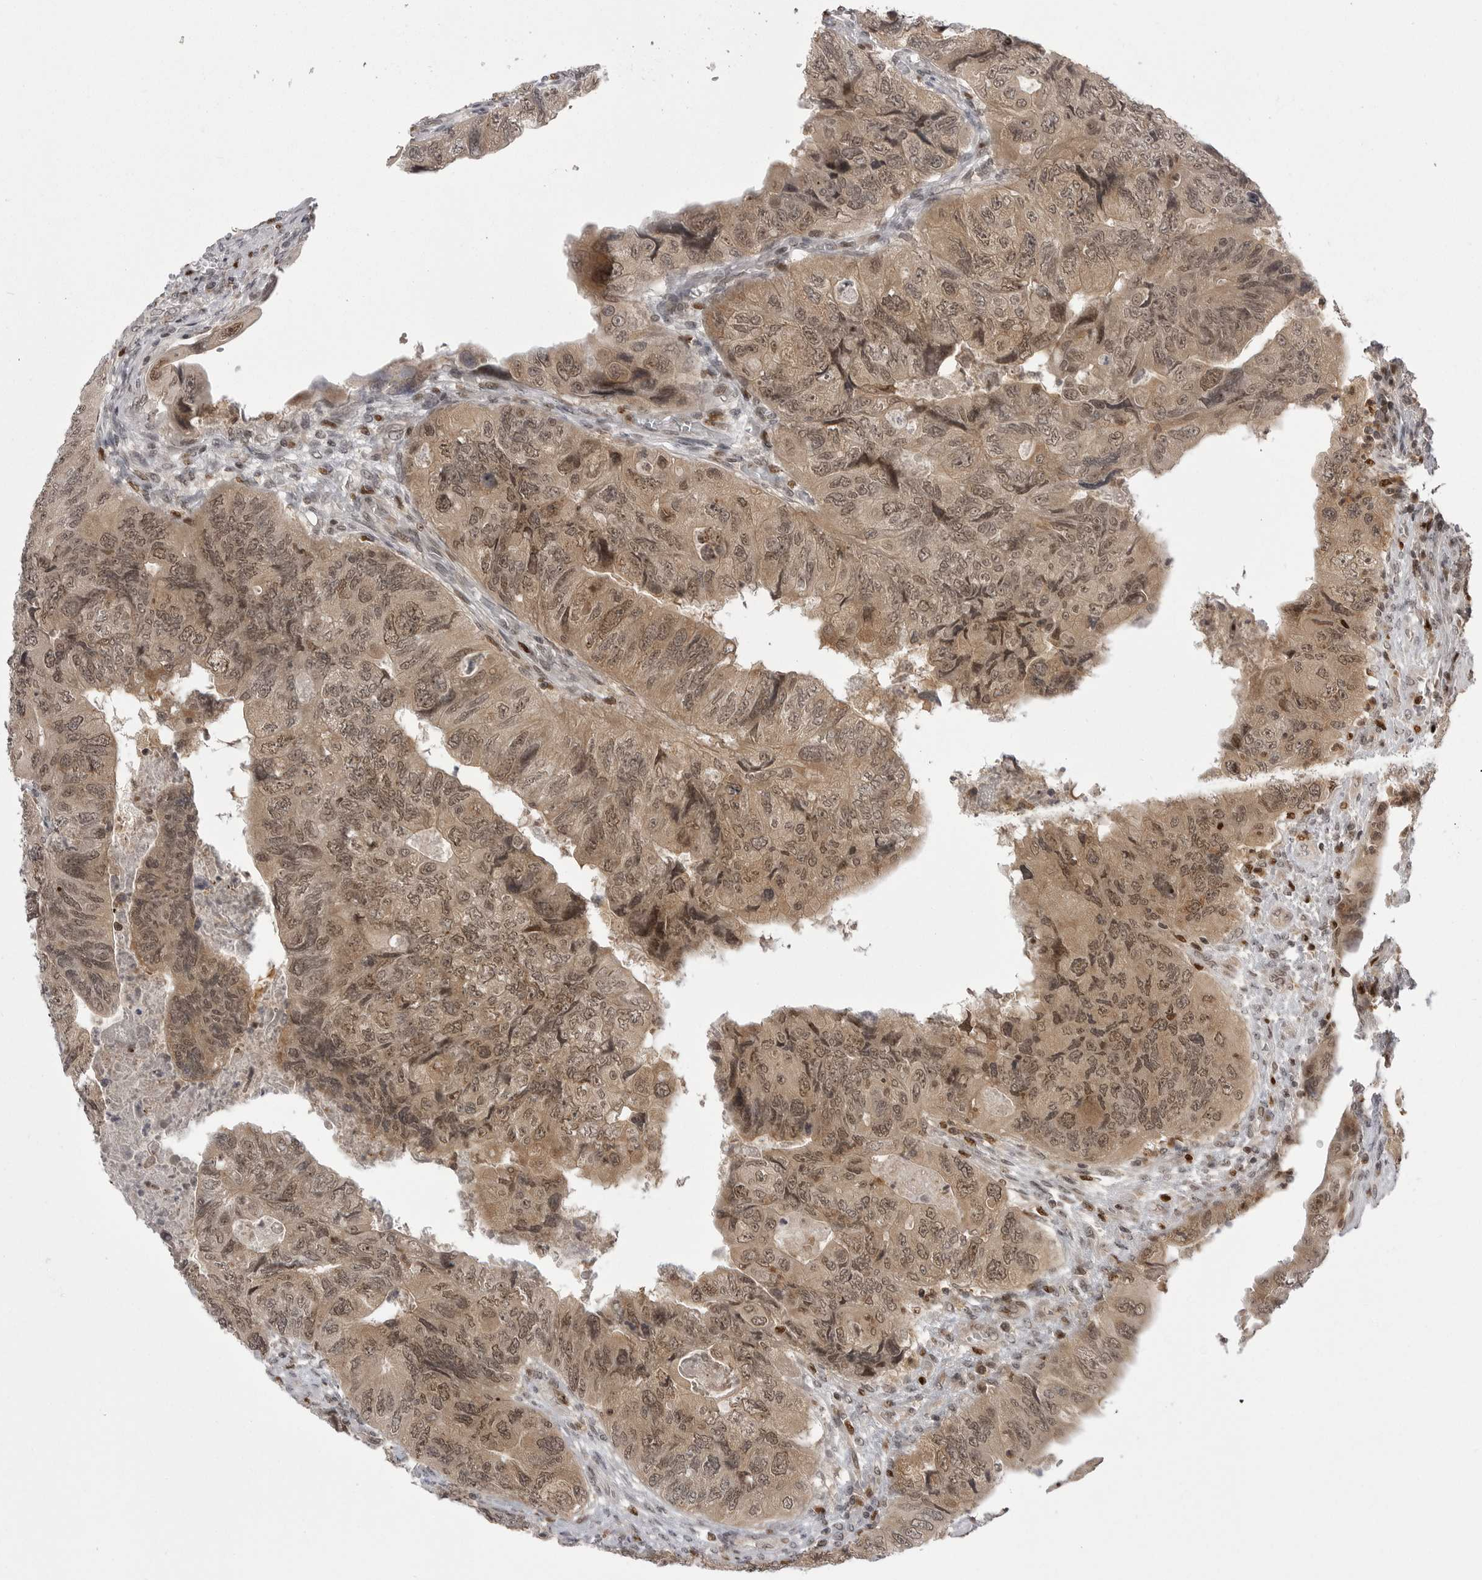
{"staining": {"intensity": "moderate", "quantity": ">75%", "location": "cytoplasmic/membranous,nuclear"}, "tissue": "colorectal cancer", "cell_type": "Tumor cells", "image_type": "cancer", "snomed": [{"axis": "morphology", "description": "Adenocarcinoma, NOS"}, {"axis": "topography", "description": "Rectum"}], "caption": "Immunohistochemical staining of adenocarcinoma (colorectal) exhibits medium levels of moderate cytoplasmic/membranous and nuclear positivity in about >75% of tumor cells.", "gene": "PTK2B", "patient": {"sex": "male", "age": 63}}